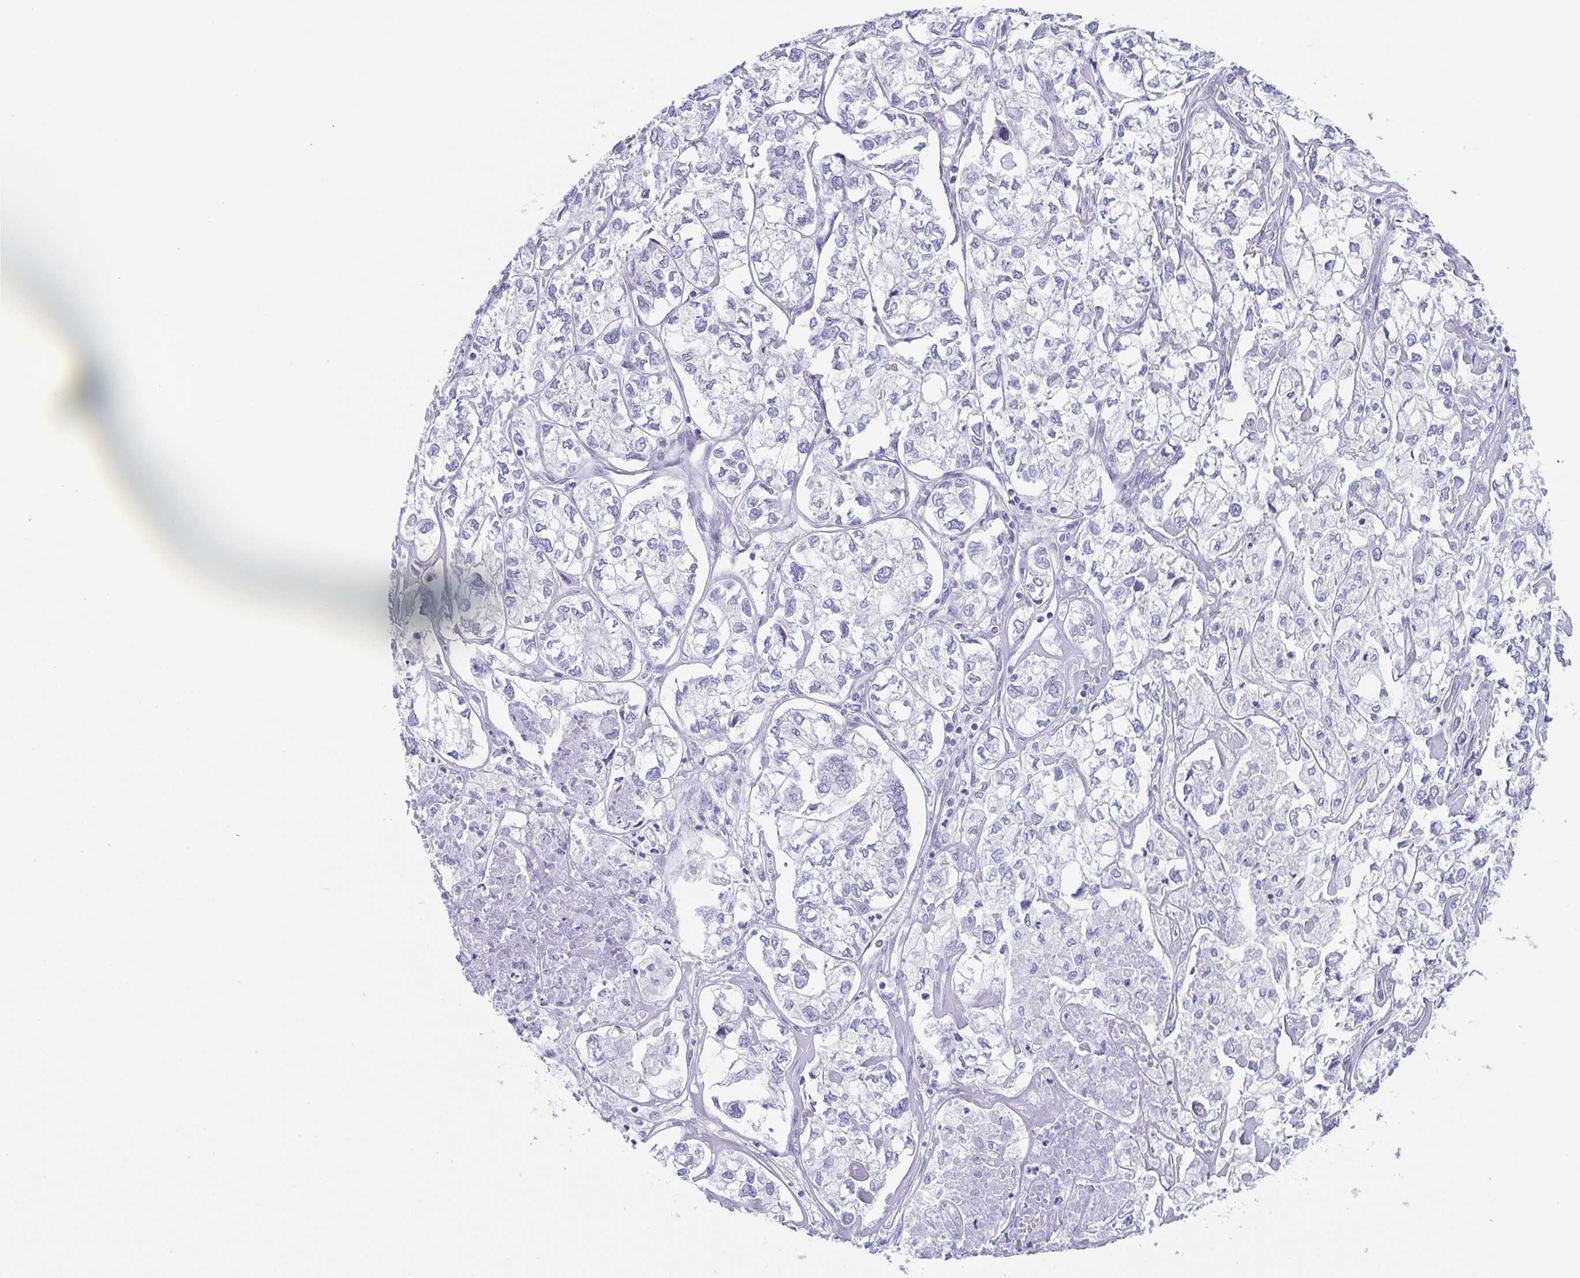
{"staining": {"intensity": "negative", "quantity": "none", "location": "none"}, "tissue": "ovarian cancer", "cell_type": "Tumor cells", "image_type": "cancer", "snomed": [{"axis": "morphology", "description": "Carcinoma, endometroid"}, {"axis": "topography", "description": "Ovary"}], "caption": "Immunohistochemistry micrograph of human ovarian cancer stained for a protein (brown), which demonstrates no staining in tumor cells.", "gene": "TAGLN3", "patient": {"sex": "female", "age": 64}}